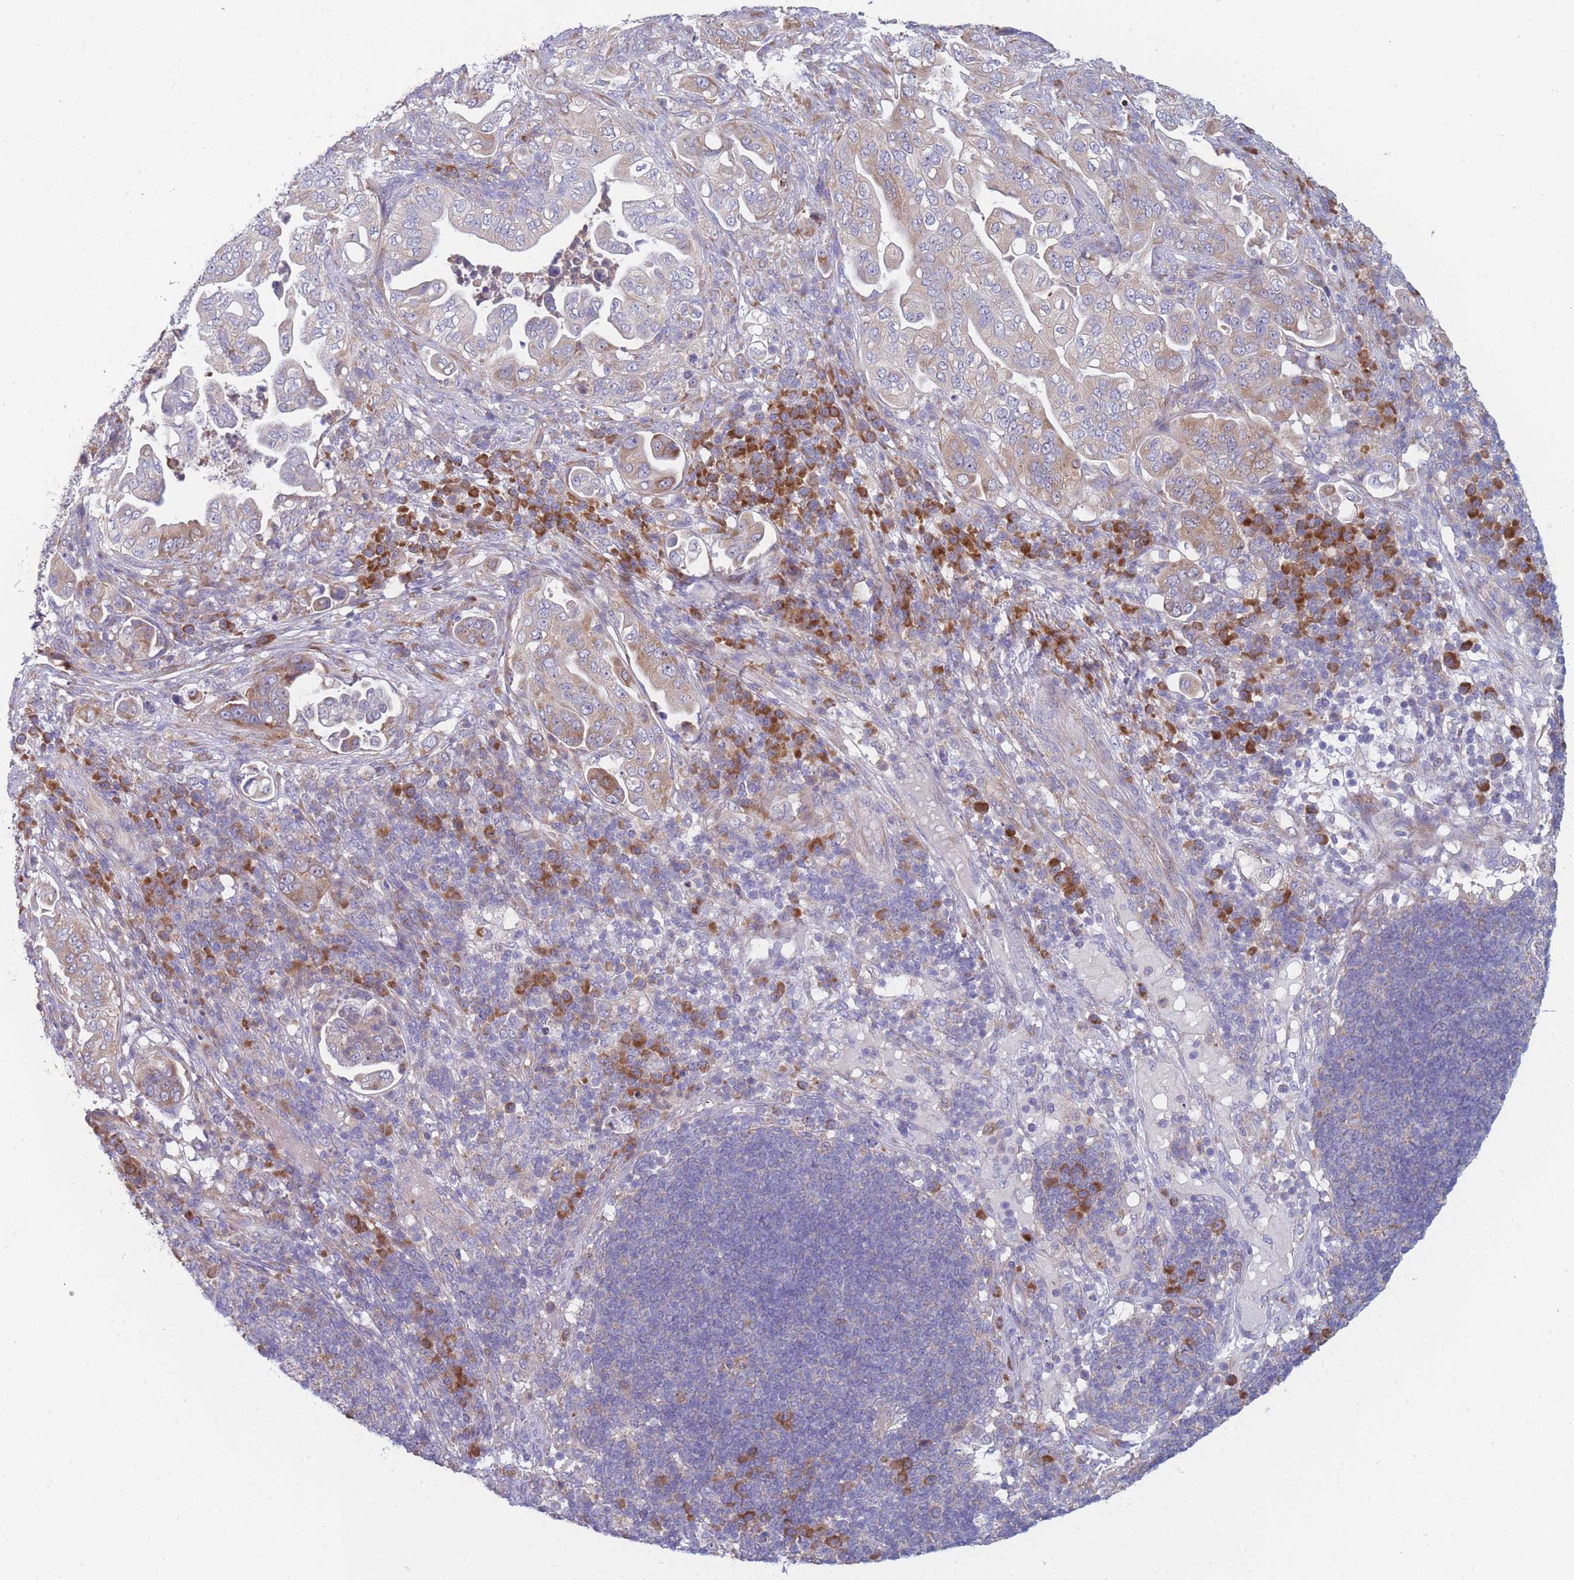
{"staining": {"intensity": "weak", "quantity": "25%-75%", "location": "cytoplasmic/membranous"}, "tissue": "pancreatic cancer", "cell_type": "Tumor cells", "image_type": "cancer", "snomed": [{"axis": "morphology", "description": "Adenocarcinoma, NOS"}, {"axis": "topography", "description": "Pancreas"}], "caption": "Tumor cells exhibit low levels of weak cytoplasmic/membranous expression in approximately 25%-75% of cells in adenocarcinoma (pancreatic).", "gene": "NDUFAF6", "patient": {"sex": "female", "age": 63}}